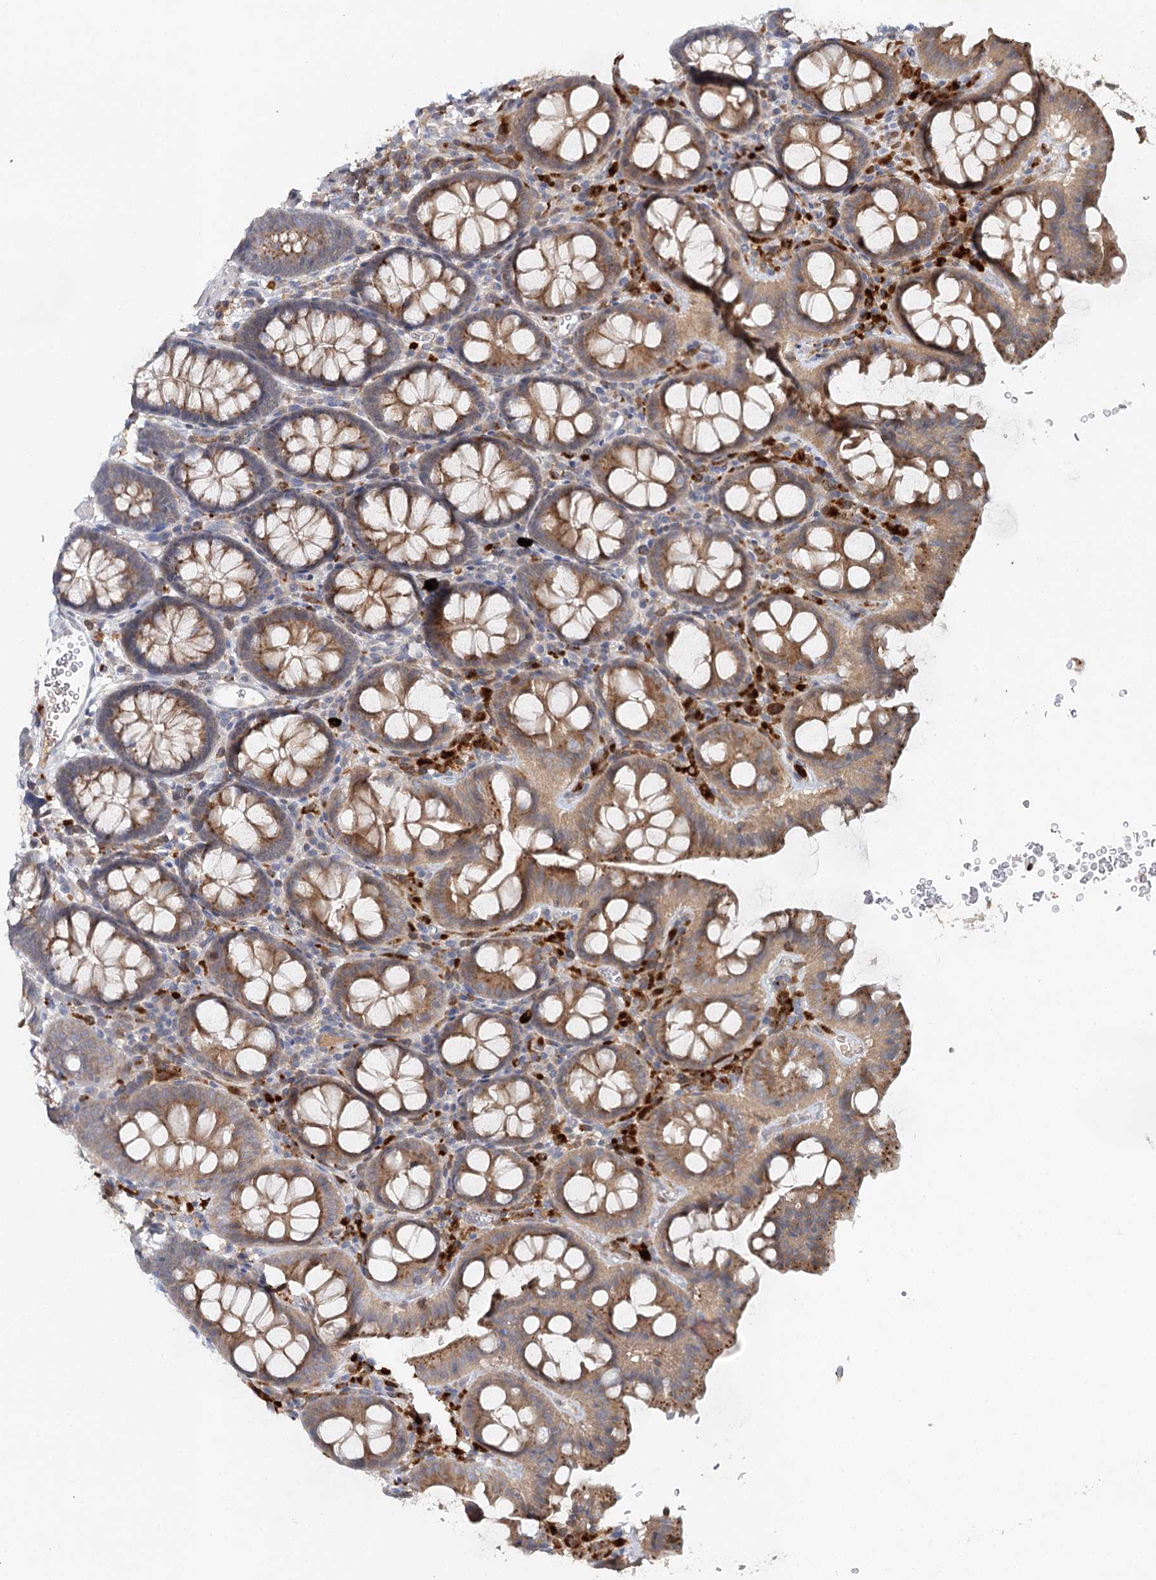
{"staining": {"intensity": "negative", "quantity": "none", "location": "none"}, "tissue": "colon", "cell_type": "Endothelial cells", "image_type": "normal", "snomed": [{"axis": "morphology", "description": "Normal tissue, NOS"}, {"axis": "topography", "description": "Colon"}], "caption": "The histopathology image shows no significant expression in endothelial cells of colon.", "gene": "SLC41A2", "patient": {"sex": "male", "age": 75}}